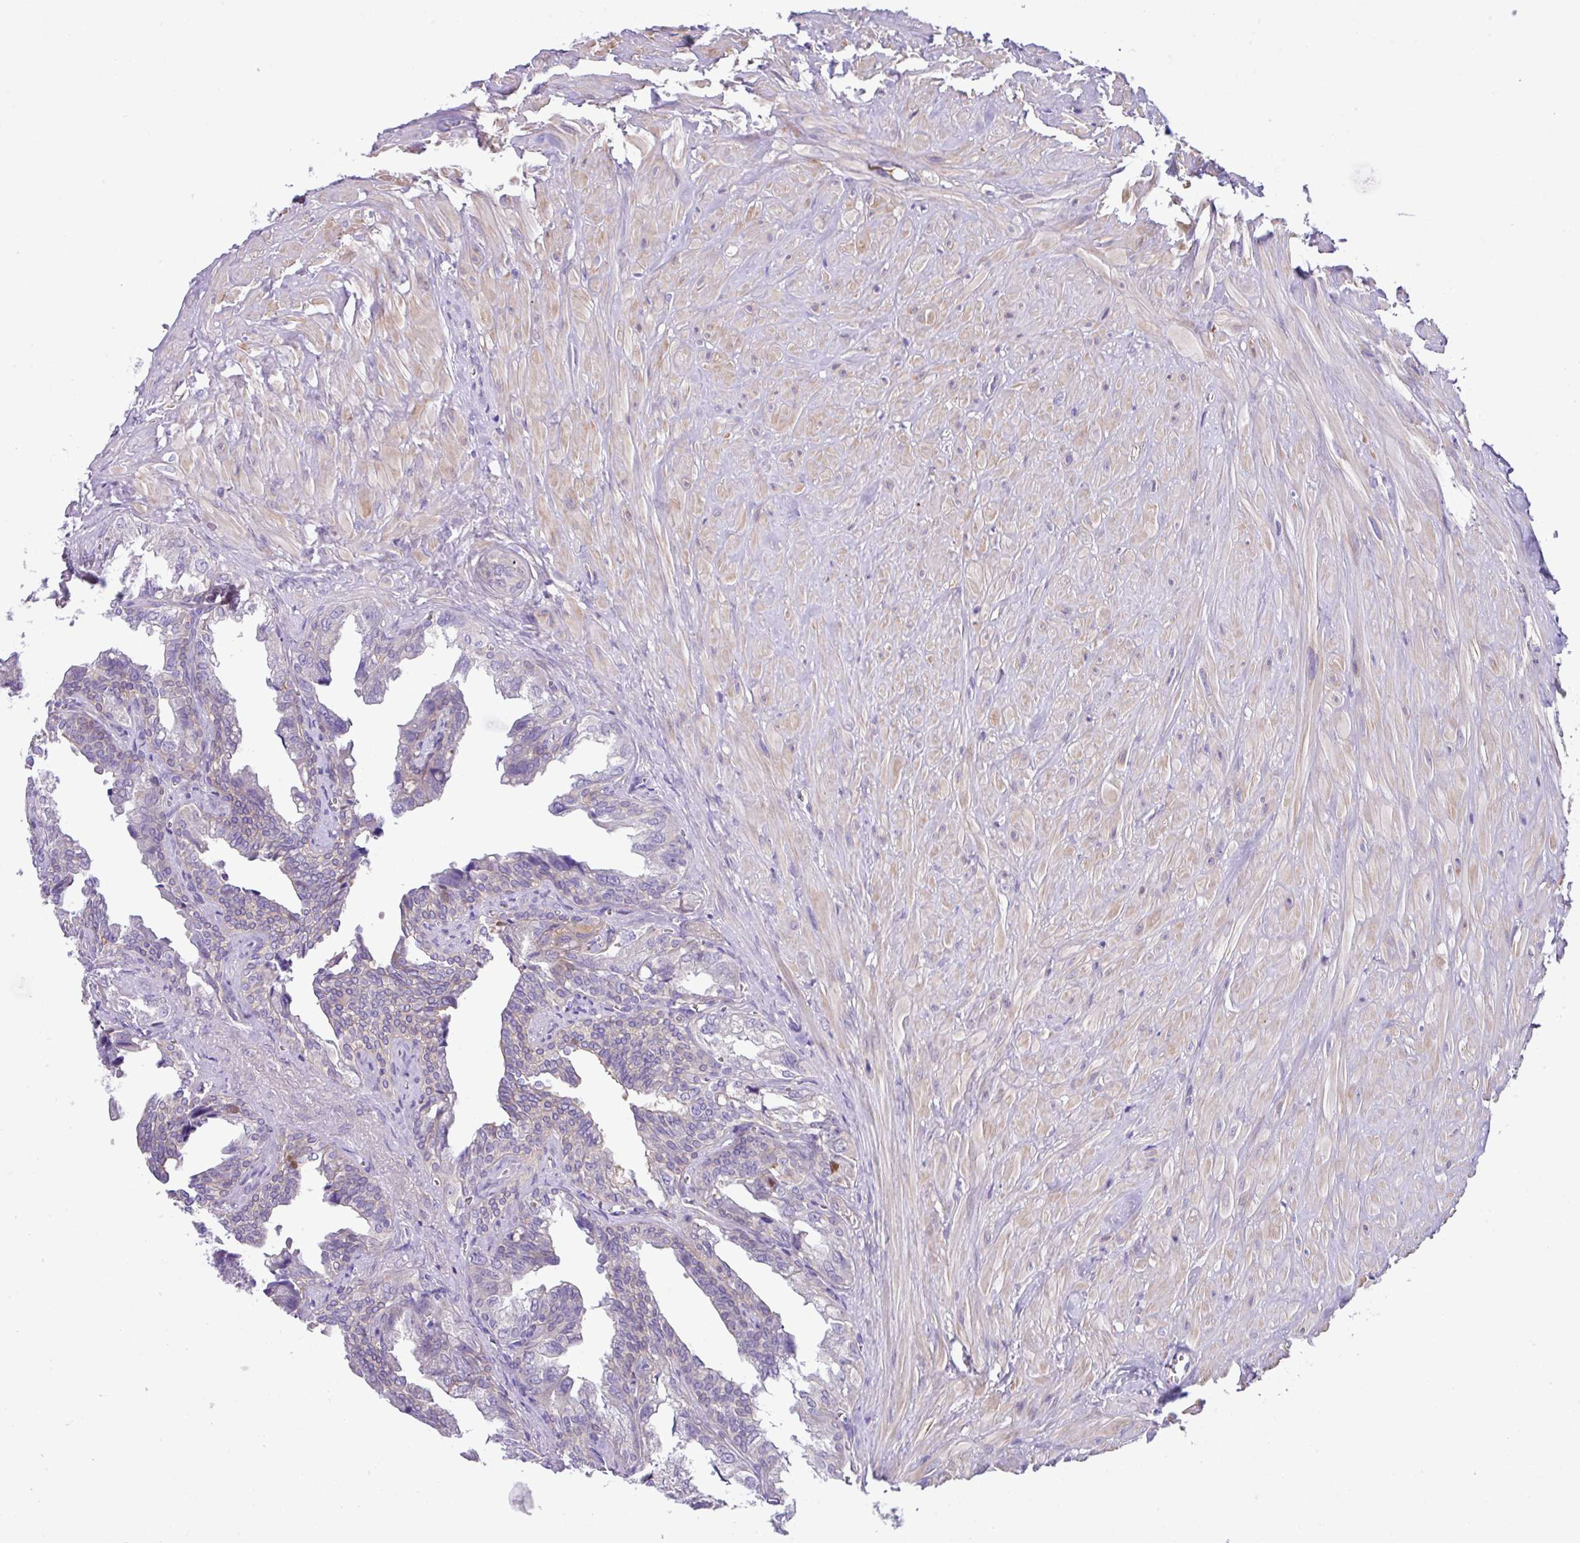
{"staining": {"intensity": "moderate", "quantity": "<25%", "location": "cytoplasmic/membranous"}, "tissue": "seminal vesicle", "cell_type": "Glandular cells", "image_type": "normal", "snomed": [{"axis": "morphology", "description": "Normal tissue, NOS"}, {"axis": "topography", "description": "Seminal veicle"}], "caption": "A low amount of moderate cytoplasmic/membranous positivity is identified in approximately <25% of glandular cells in benign seminal vesicle. (Stains: DAB in brown, nuclei in blue, Microscopy: brightfield microscopy at high magnification).", "gene": "DNAL1", "patient": {"sex": "male", "age": 67}}